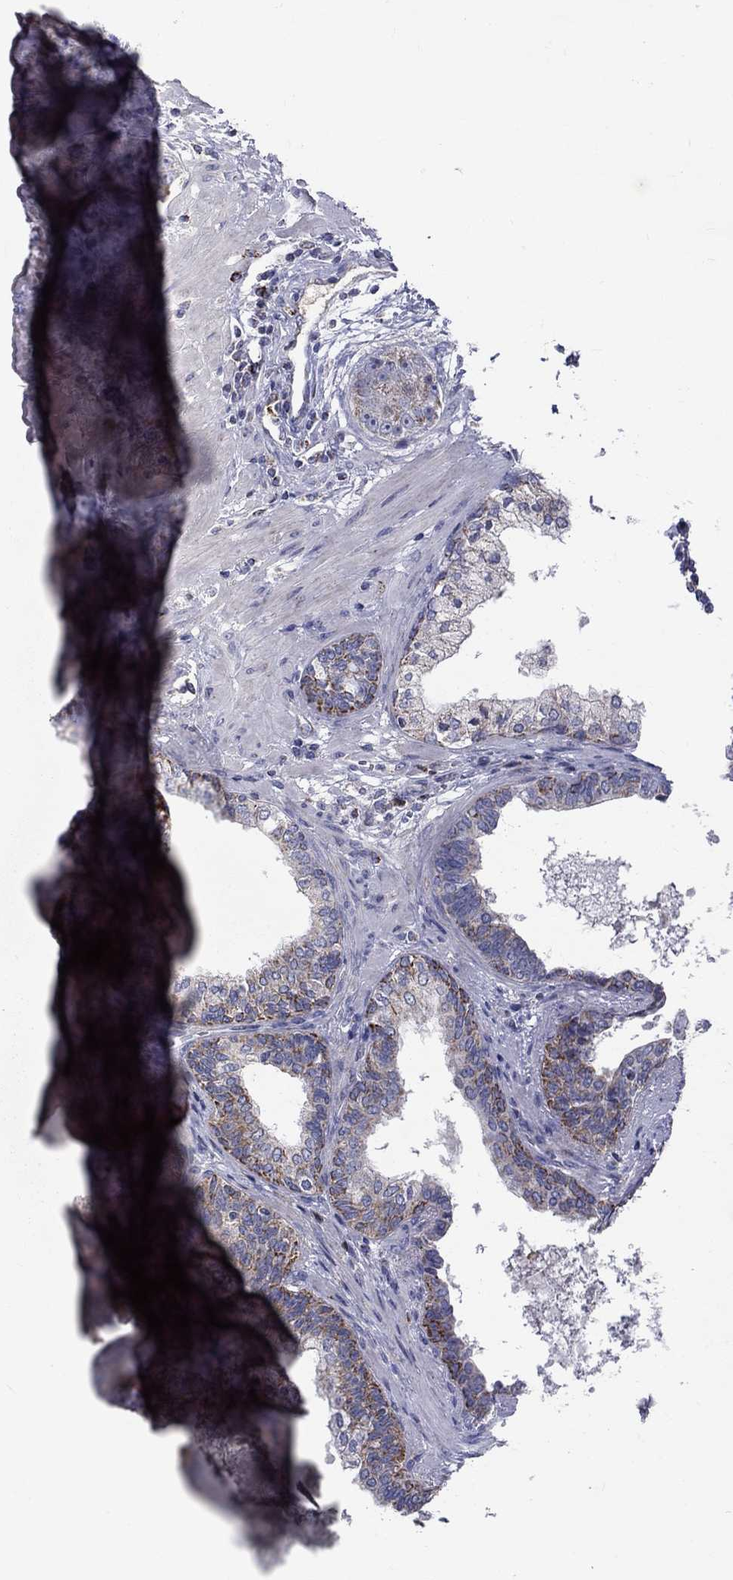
{"staining": {"intensity": "moderate", "quantity": "<25%", "location": "cytoplasmic/membranous"}, "tissue": "prostate cancer", "cell_type": "Tumor cells", "image_type": "cancer", "snomed": [{"axis": "morphology", "description": "Adenocarcinoma, Low grade"}, {"axis": "topography", "description": "Prostate"}], "caption": "Prostate cancer stained with a protein marker shows moderate staining in tumor cells.", "gene": "SLC4A10", "patient": {"sex": "male", "age": 62}}